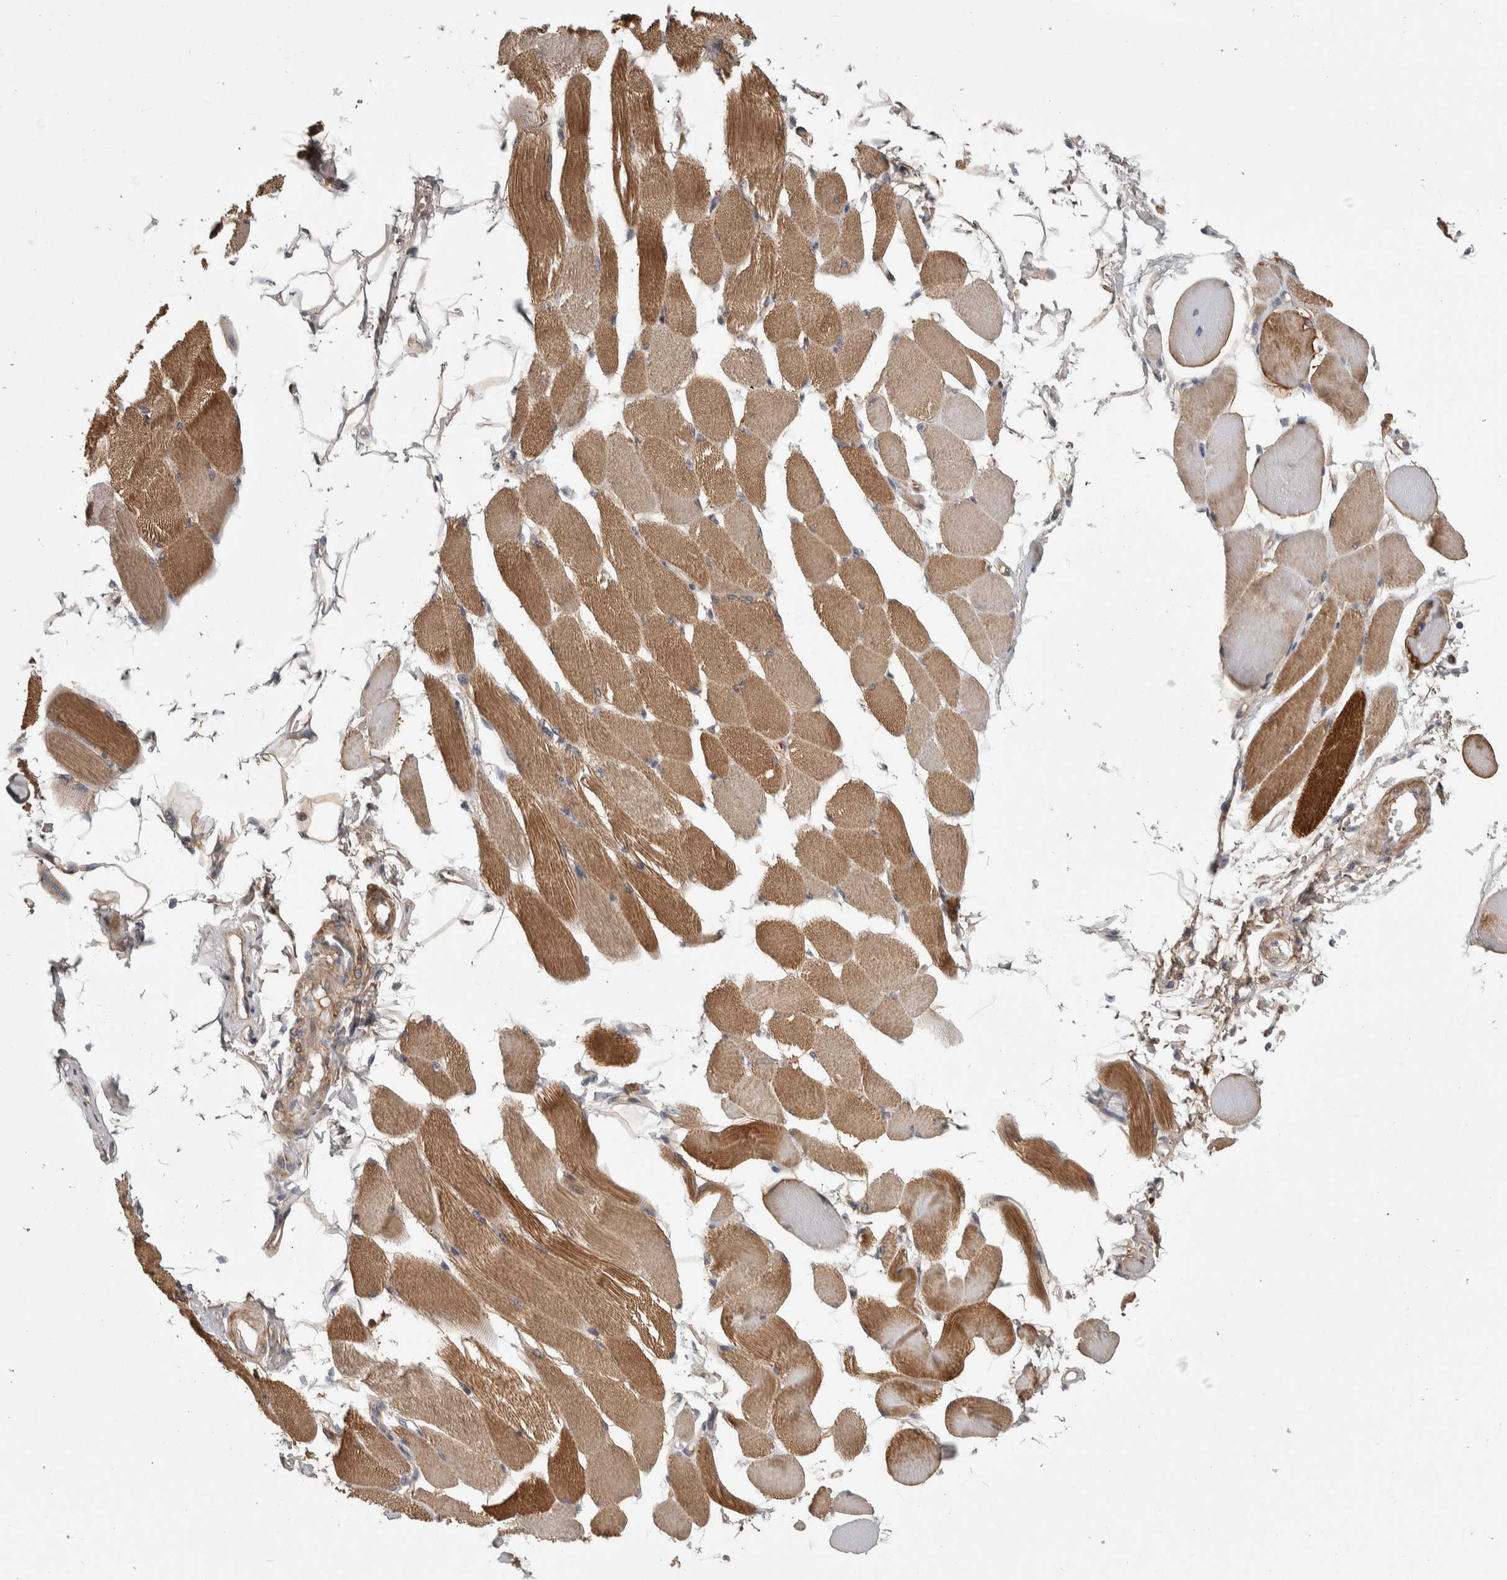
{"staining": {"intensity": "moderate", "quantity": ">75%", "location": "cytoplasmic/membranous"}, "tissue": "skeletal muscle", "cell_type": "Myocytes", "image_type": "normal", "snomed": [{"axis": "morphology", "description": "Normal tissue, NOS"}, {"axis": "topography", "description": "Skeletal muscle"}, {"axis": "topography", "description": "Peripheral nerve tissue"}], "caption": "High-power microscopy captured an immunohistochemistry histopathology image of unremarkable skeletal muscle, revealing moderate cytoplasmic/membranous expression in approximately >75% of myocytes.", "gene": "PSMG3", "patient": {"sex": "female", "age": 84}}